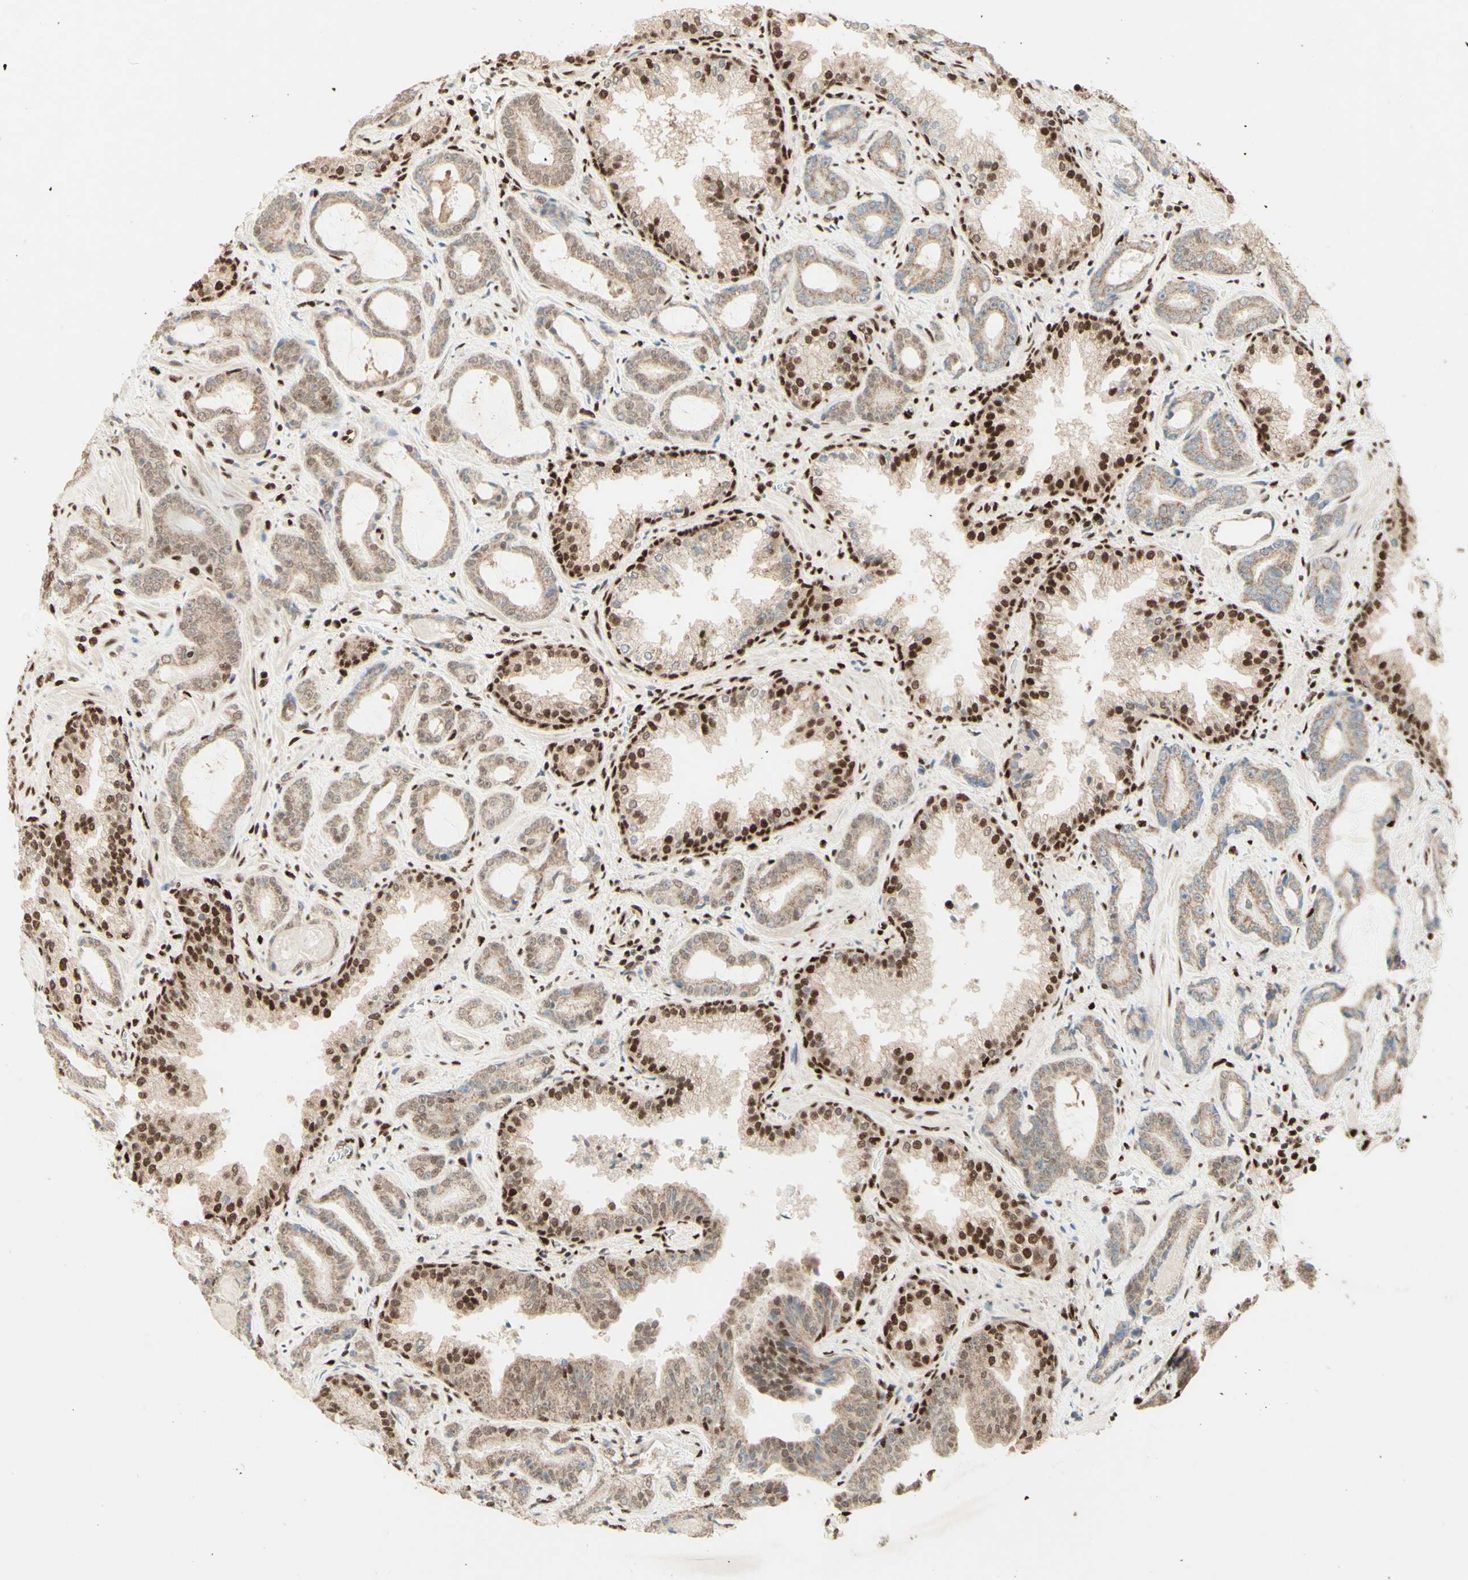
{"staining": {"intensity": "weak", "quantity": ">75%", "location": "cytoplasmic/membranous"}, "tissue": "prostate cancer", "cell_type": "Tumor cells", "image_type": "cancer", "snomed": [{"axis": "morphology", "description": "Adenocarcinoma, Low grade"}, {"axis": "topography", "description": "Prostate"}], "caption": "Prostate cancer (low-grade adenocarcinoma) was stained to show a protein in brown. There is low levels of weak cytoplasmic/membranous positivity in about >75% of tumor cells. (Stains: DAB in brown, nuclei in blue, Microscopy: brightfield microscopy at high magnification).", "gene": "NR3C1", "patient": {"sex": "male", "age": 60}}